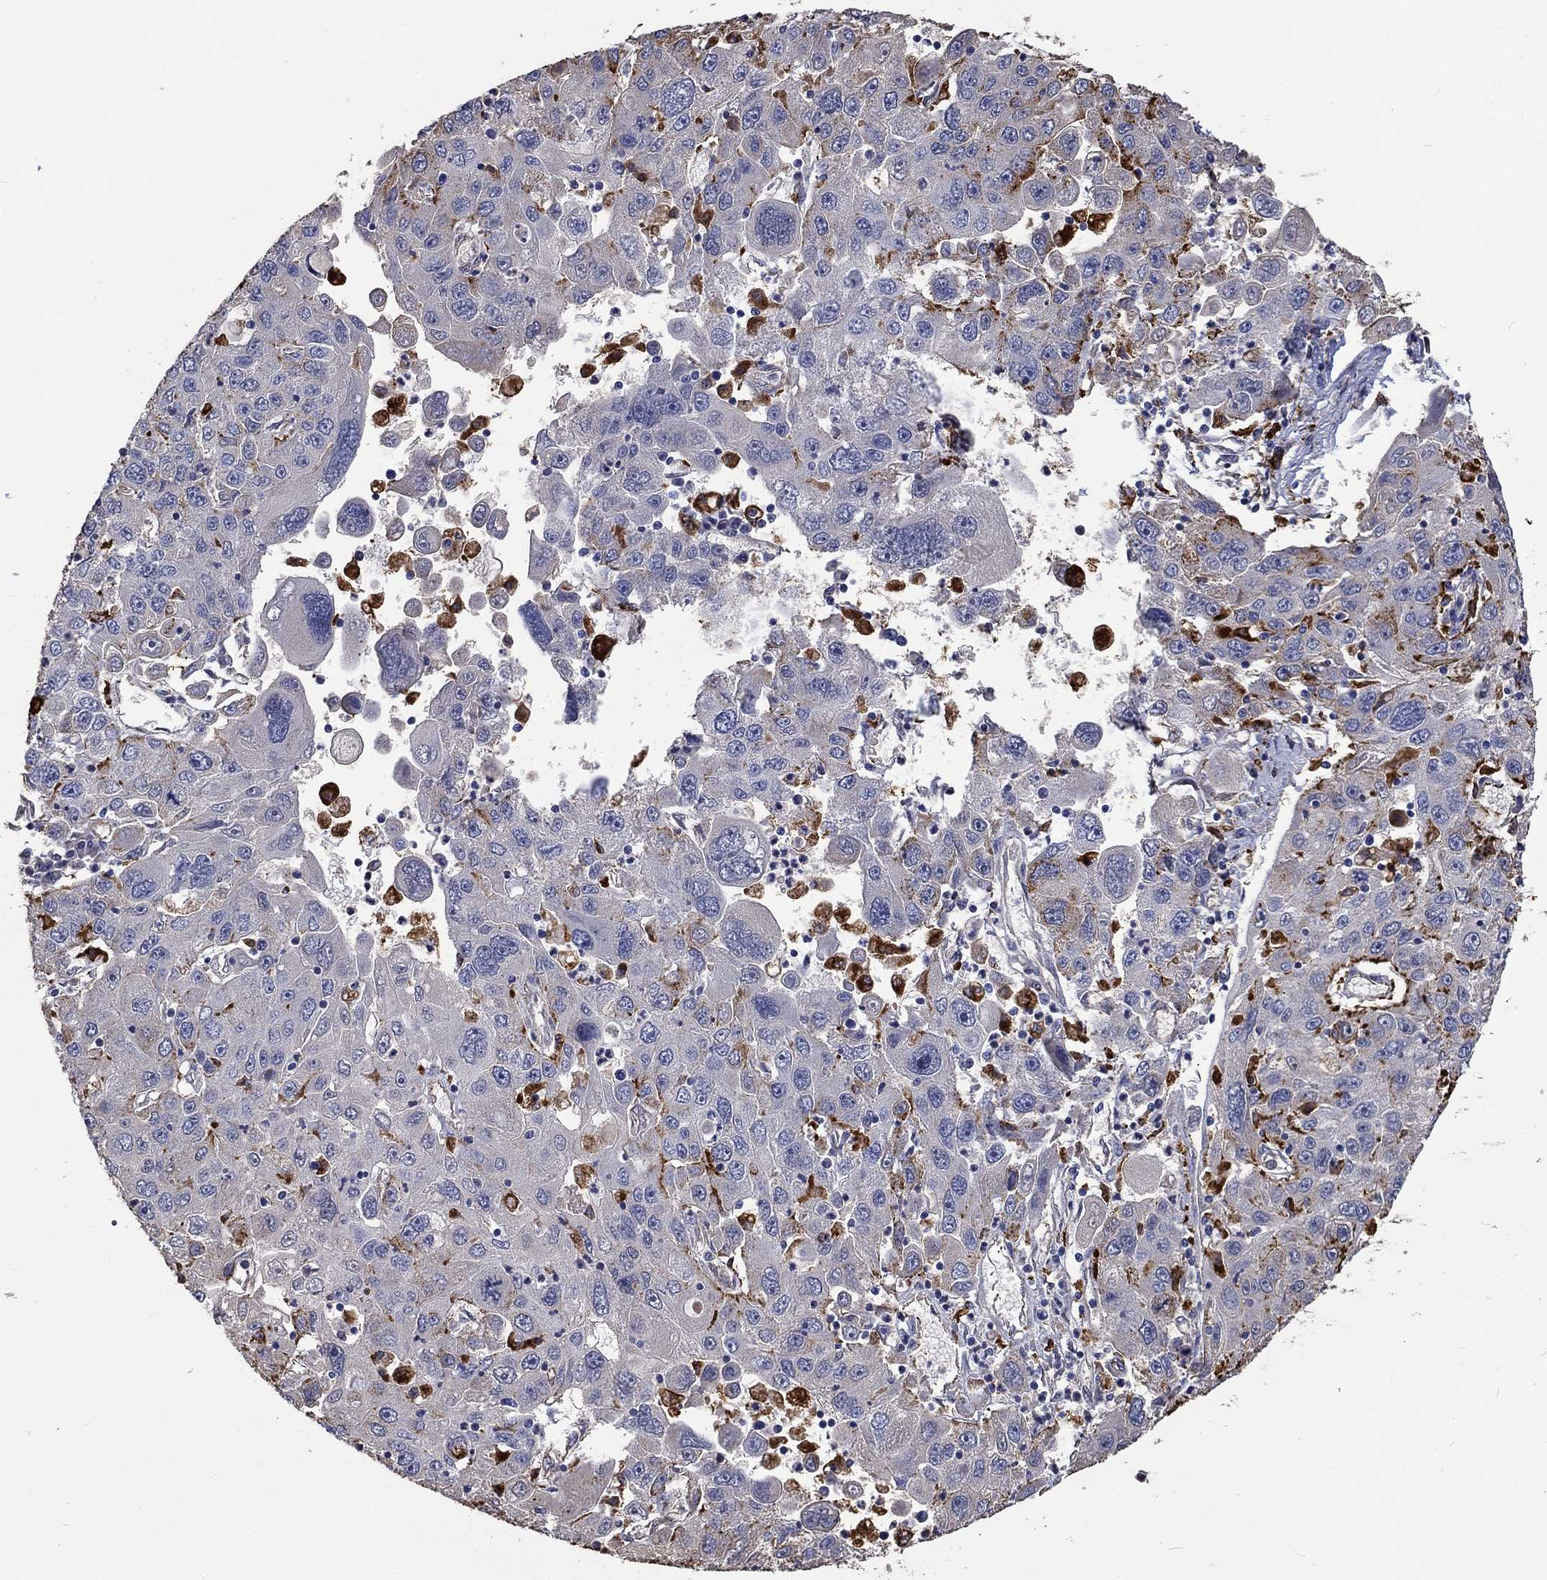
{"staining": {"intensity": "moderate", "quantity": "<25%", "location": "cytoplasmic/membranous"}, "tissue": "stomach cancer", "cell_type": "Tumor cells", "image_type": "cancer", "snomed": [{"axis": "morphology", "description": "Adenocarcinoma, NOS"}, {"axis": "topography", "description": "Stomach"}], "caption": "A photomicrograph of human adenocarcinoma (stomach) stained for a protein demonstrates moderate cytoplasmic/membranous brown staining in tumor cells. (DAB = brown stain, brightfield microscopy at high magnification).", "gene": "CTSB", "patient": {"sex": "male", "age": 56}}